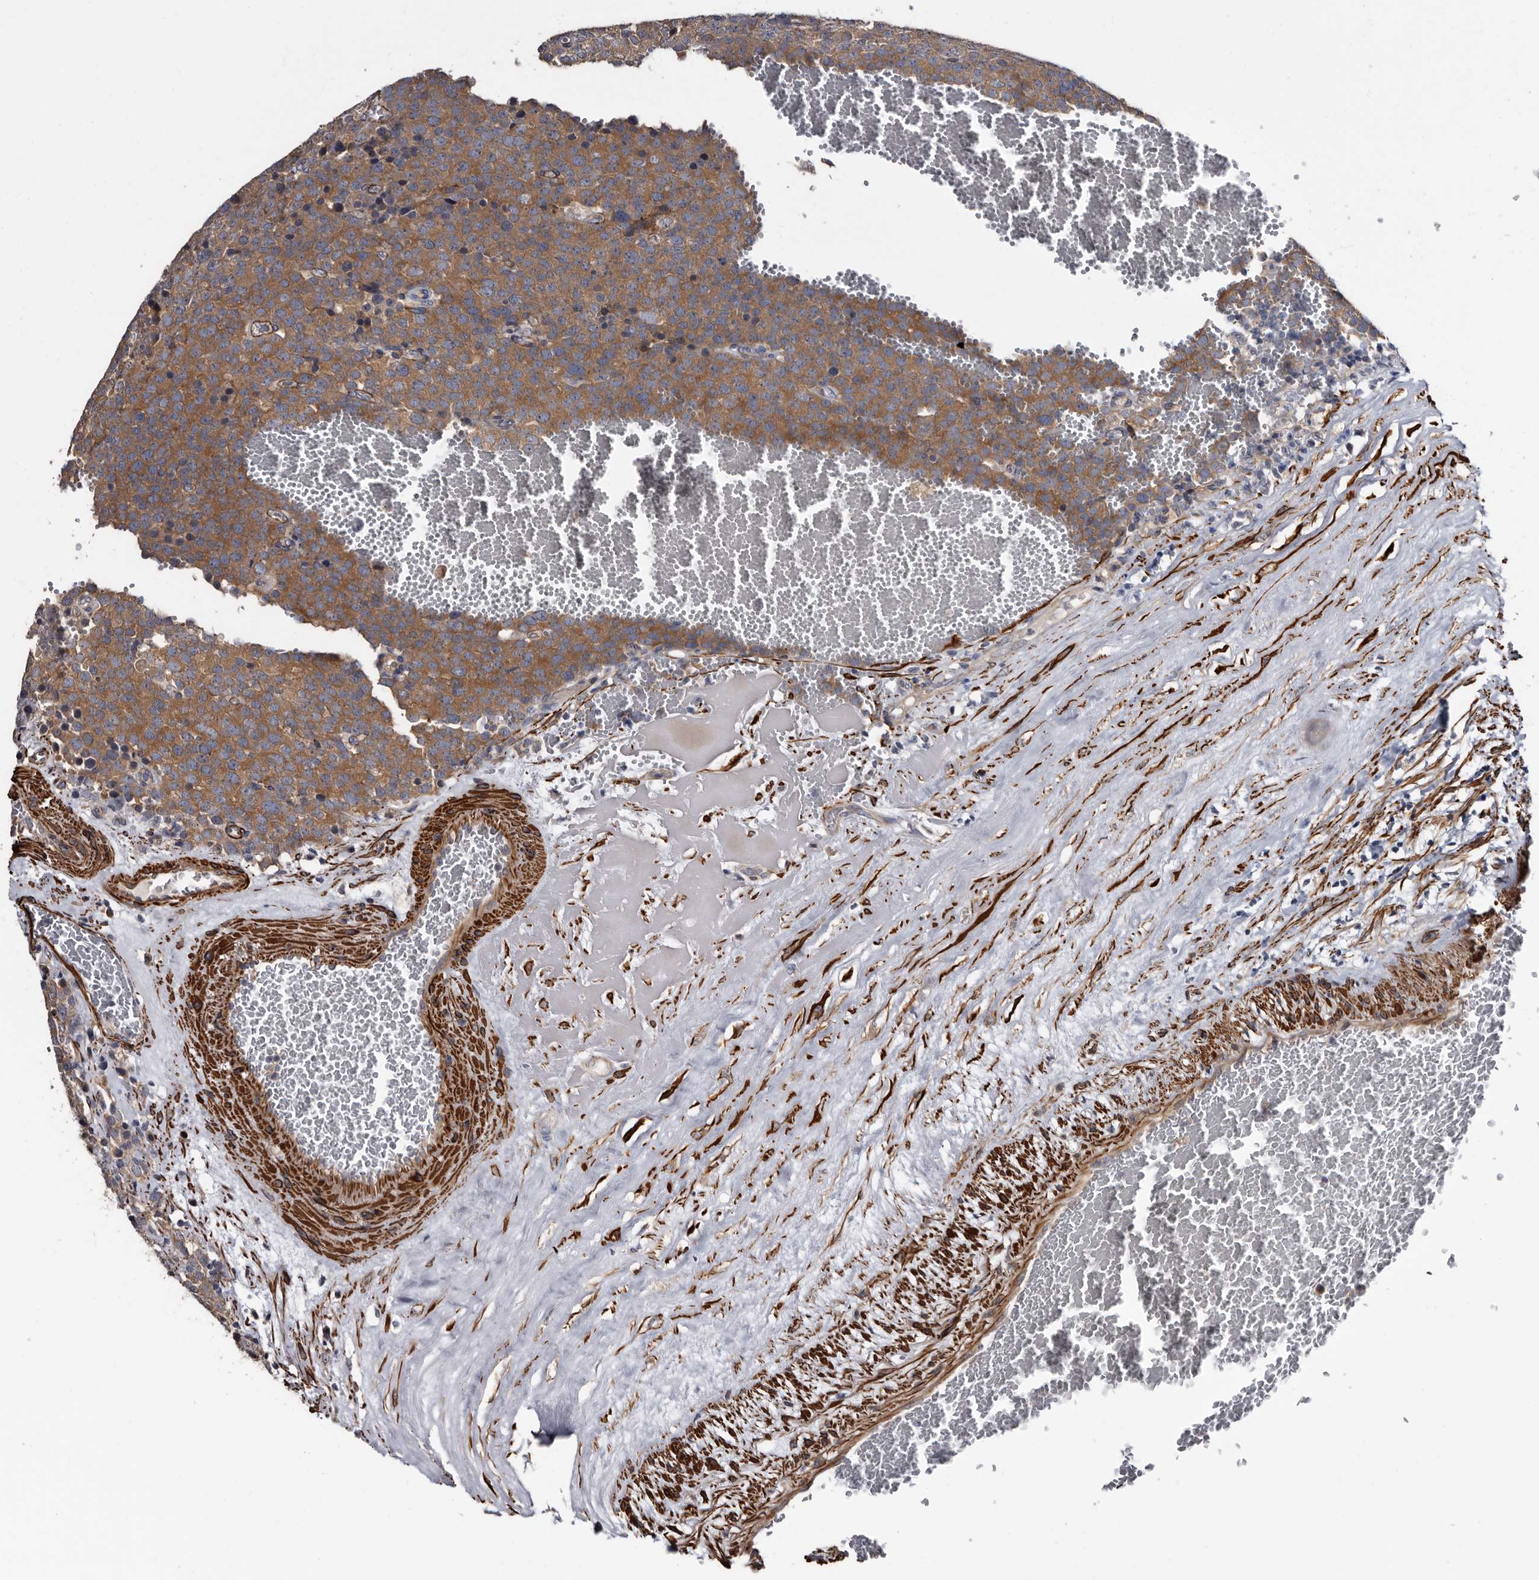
{"staining": {"intensity": "moderate", "quantity": ">75%", "location": "cytoplasmic/membranous"}, "tissue": "testis cancer", "cell_type": "Tumor cells", "image_type": "cancer", "snomed": [{"axis": "morphology", "description": "Seminoma, NOS"}, {"axis": "topography", "description": "Testis"}], "caption": "A brown stain labels moderate cytoplasmic/membranous positivity of a protein in human seminoma (testis) tumor cells. (brown staining indicates protein expression, while blue staining denotes nuclei).", "gene": "IARS1", "patient": {"sex": "male", "age": 71}}